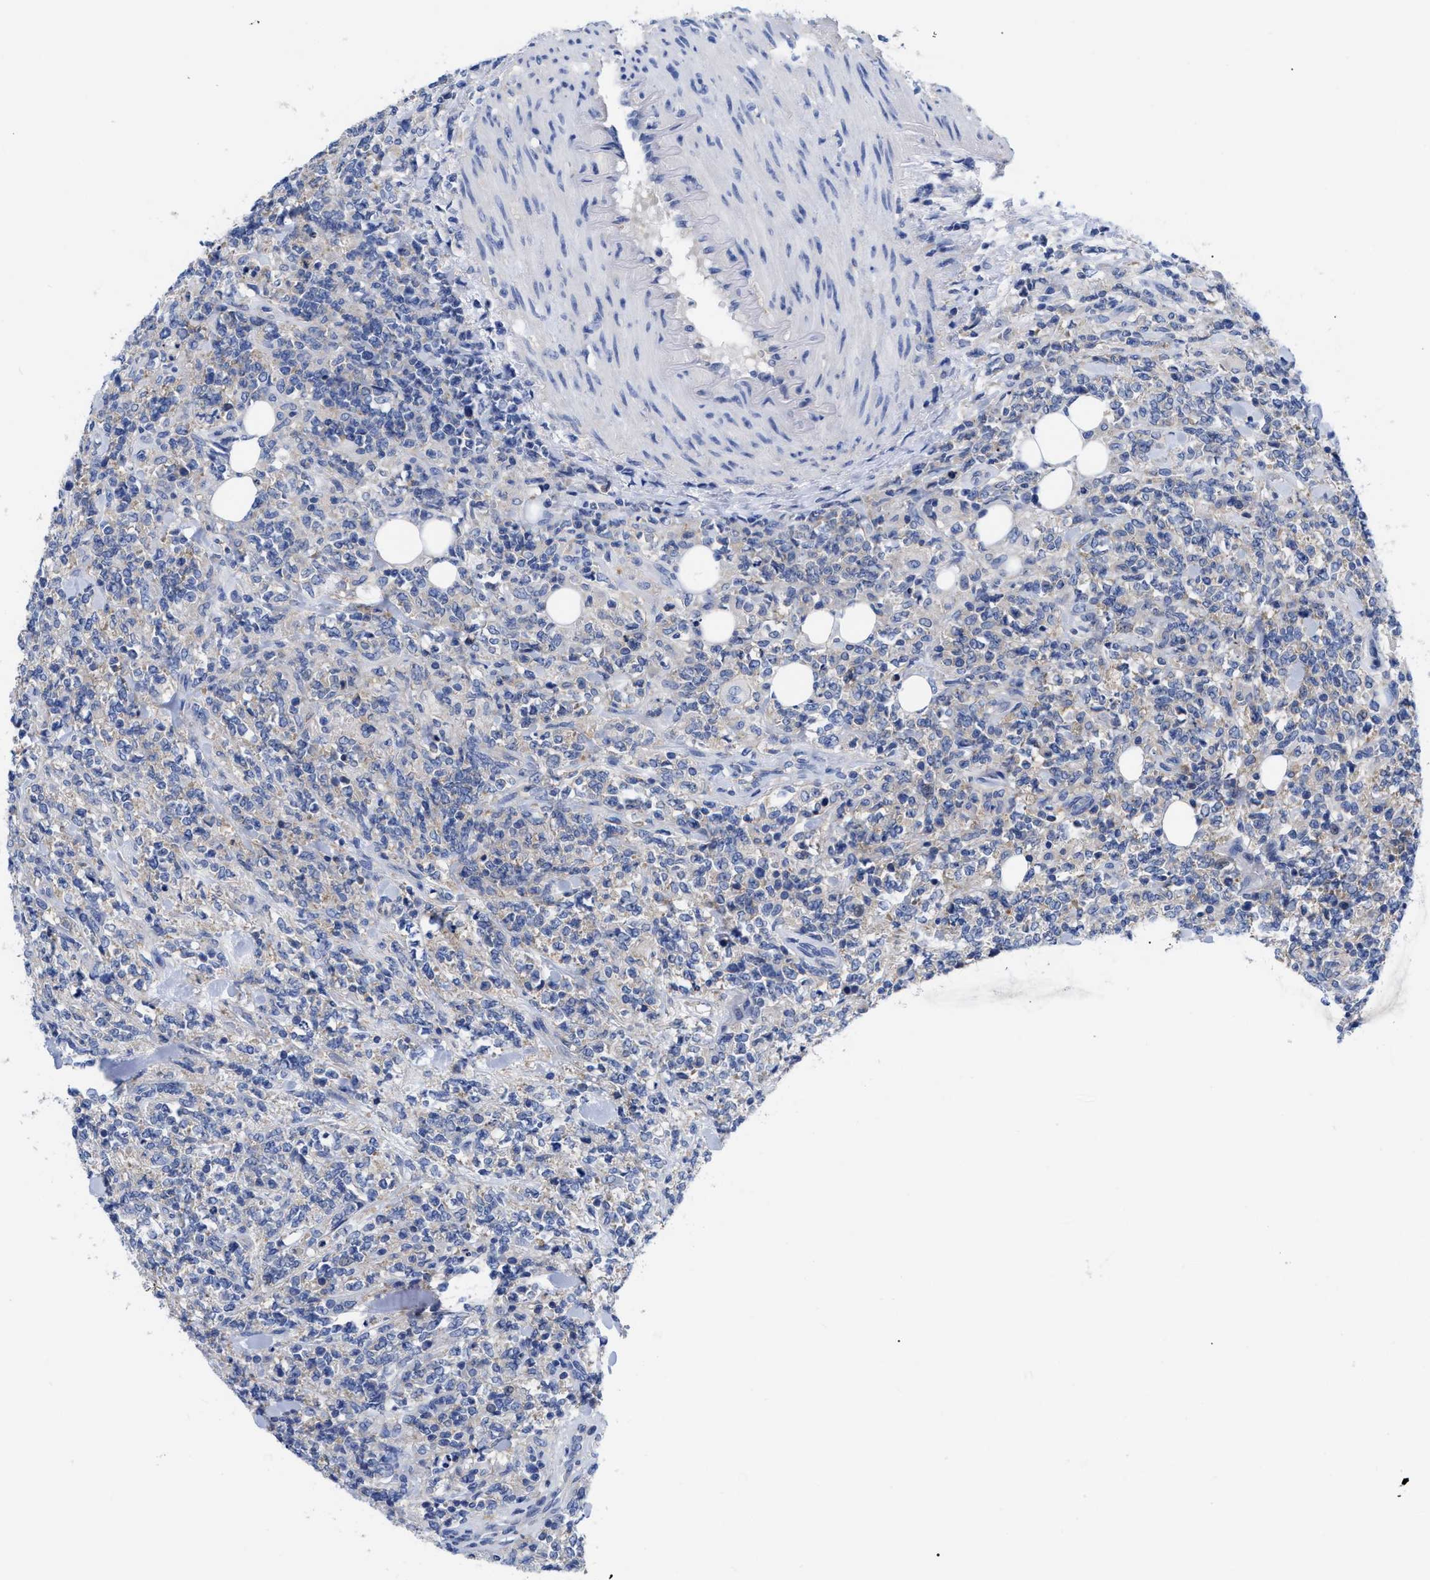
{"staining": {"intensity": "weak", "quantity": "<25%", "location": "cytoplasmic/membranous"}, "tissue": "lymphoma", "cell_type": "Tumor cells", "image_type": "cancer", "snomed": [{"axis": "morphology", "description": "Malignant lymphoma, non-Hodgkin's type, High grade"}, {"axis": "topography", "description": "Soft tissue"}], "caption": "Immunohistochemical staining of human lymphoma displays no significant expression in tumor cells.", "gene": "RBKS", "patient": {"sex": "male", "age": 18}}